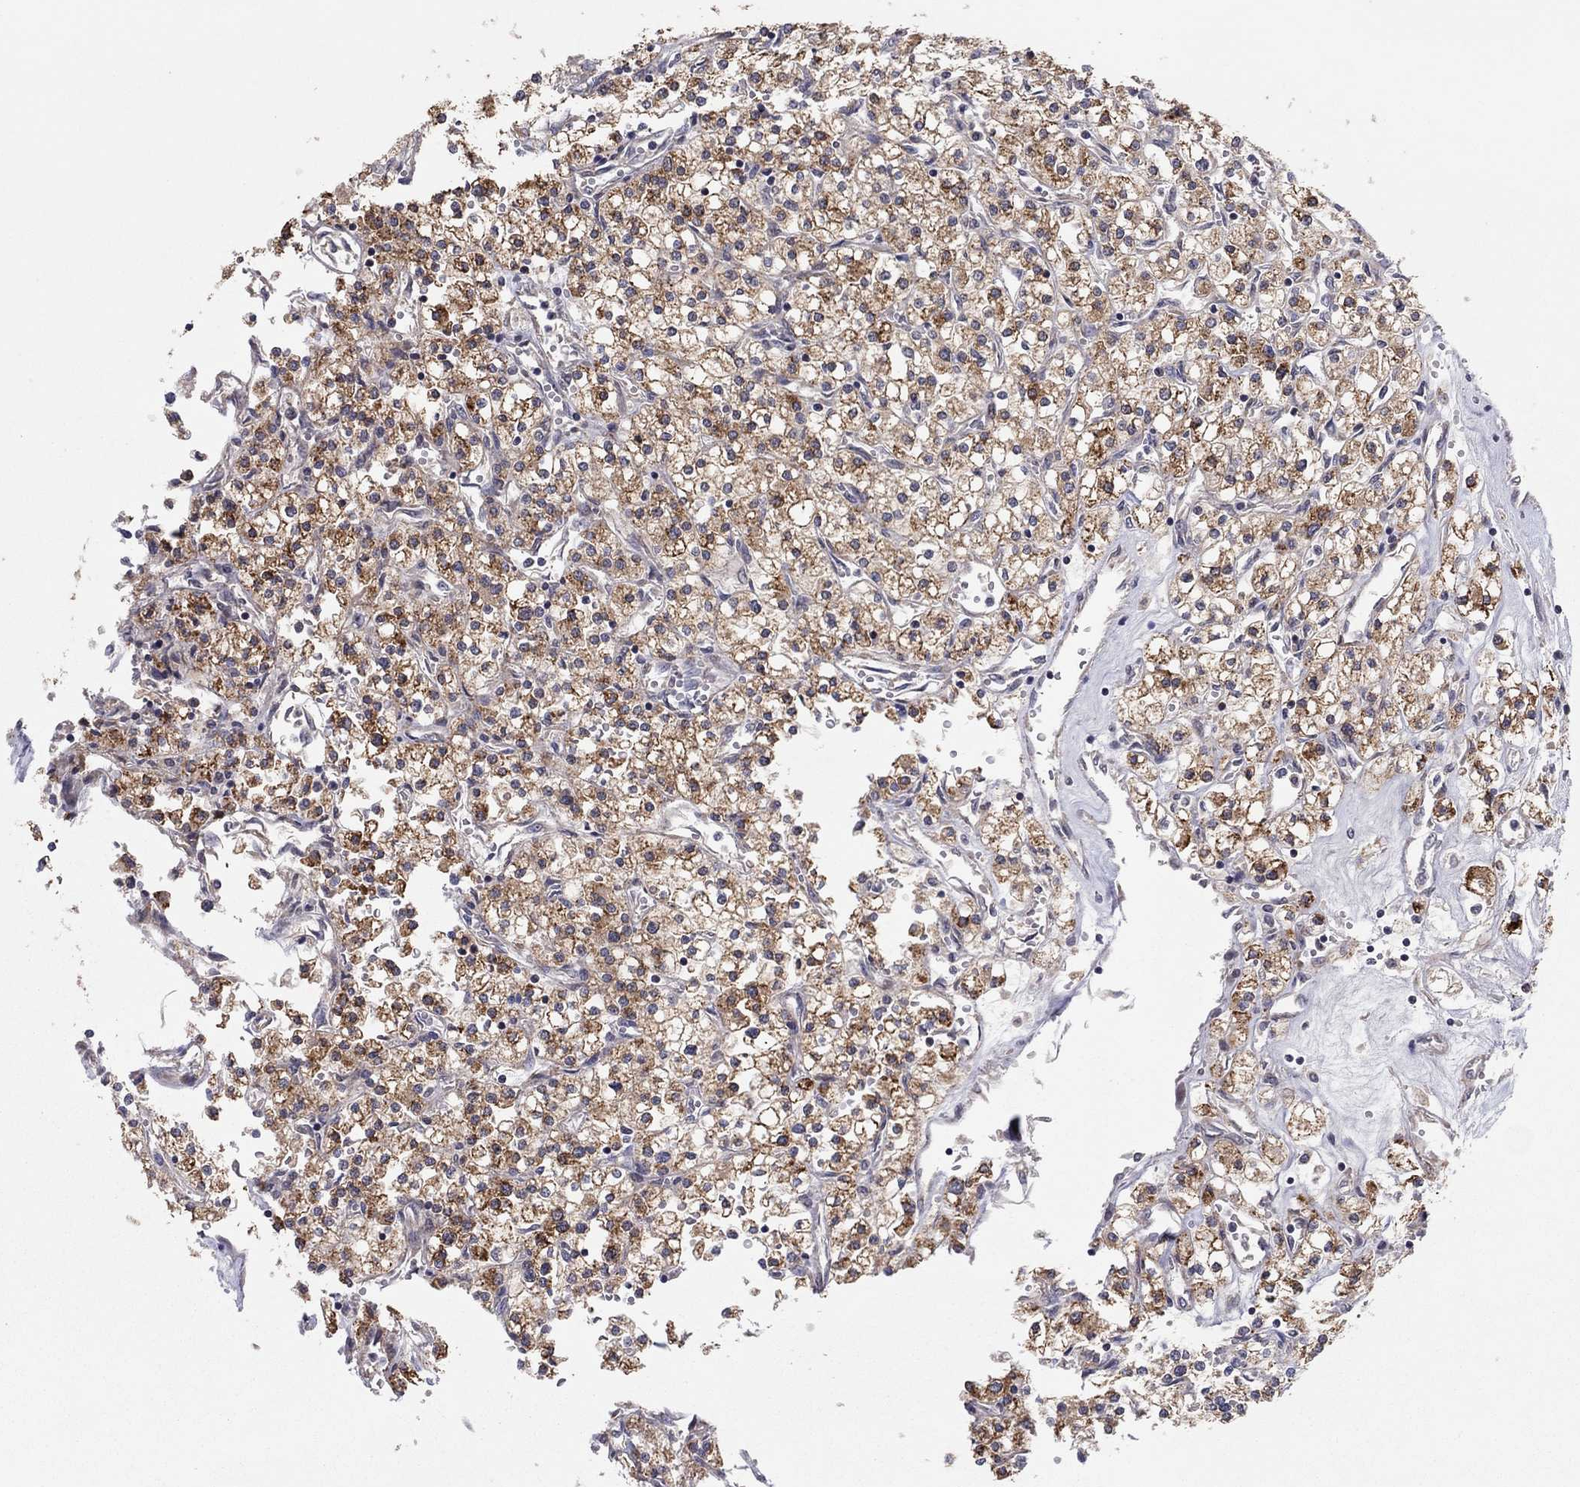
{"staining": {"intensity": "strong", "quantity": "25%-75%", "location": "cytoplasmic/membranous"}, "tissue": "renal cancer", "cell_type": "Tumor cells", "image_type": "cancer", "snomed": [{"axis": "morphology", "description": "Adenocarcinoma, NOS"}, {"axis": "topography", "description": "Kidney"}], "caption": "There is high levels of strong cytoplasmic/membranous positivity in tumor cells of adenocarcinoma (renal), as demonstrated by immunohistochemical staining (brown color).", "gene": "CRACDL", "patient": {"sex": "male", "age": 80}}